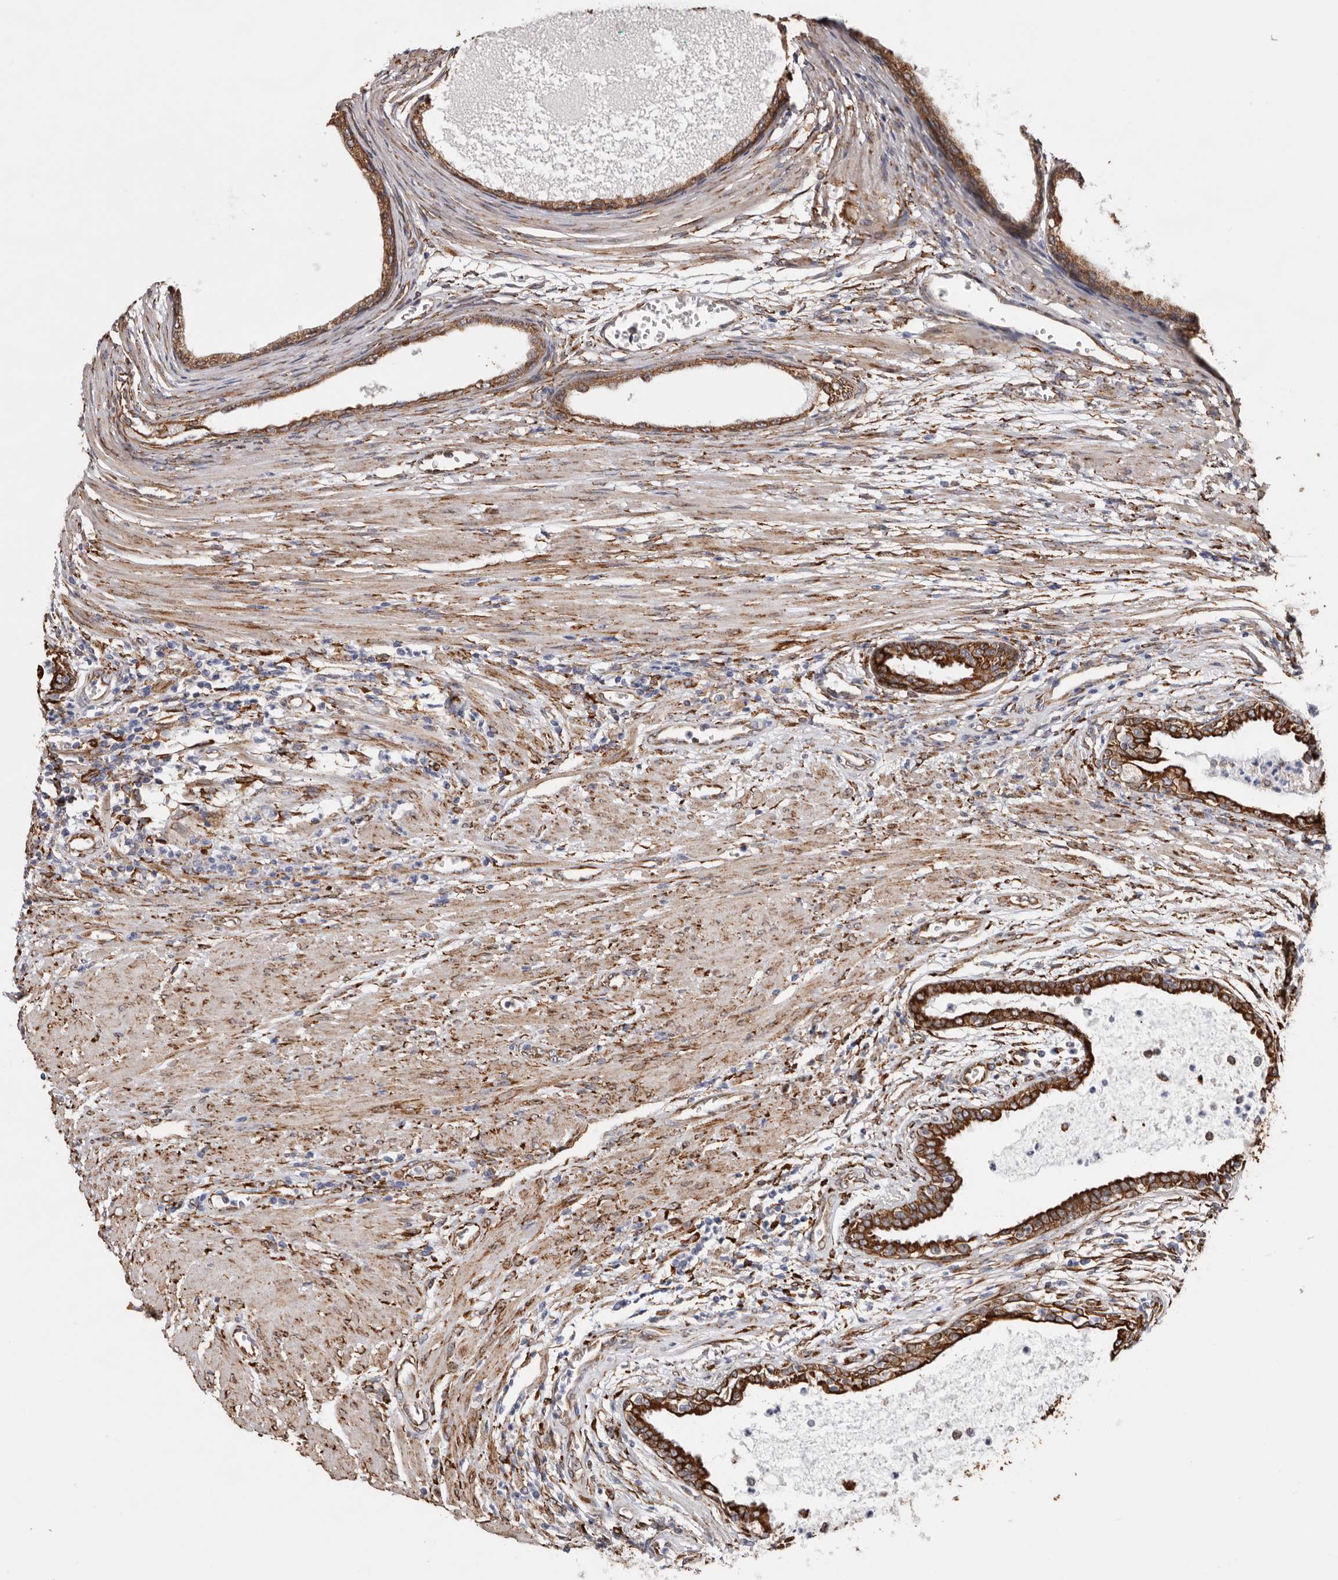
{"staining": {"intensity": "strong", "quantity": ">75%", "location": "cytoplasmic/membranous"}, "tissue": "prostate cancer", "cell_type": "Tumor cells", "image_type": "cancer", "snomed": [{"axis": "morphology", "description": "Normal tissue, NOS"}, {"axis": "morphology", "description": "Adenocarcinoma, Low grade"}, {"axis": "topography", "description": "Prostate"}, {"axis": "topography", "description": "Peripheral nerve tissue"}], "caption": "Brown immunohistochemical staining in human adenocarcinoma (low-grade) (prostate) demonstrates strong cytoplasmic/membranous positivity in approximately >75% of tumor cells.", "gene": "SEMA3E", "patient": {"sex": "male", "age": 71}}